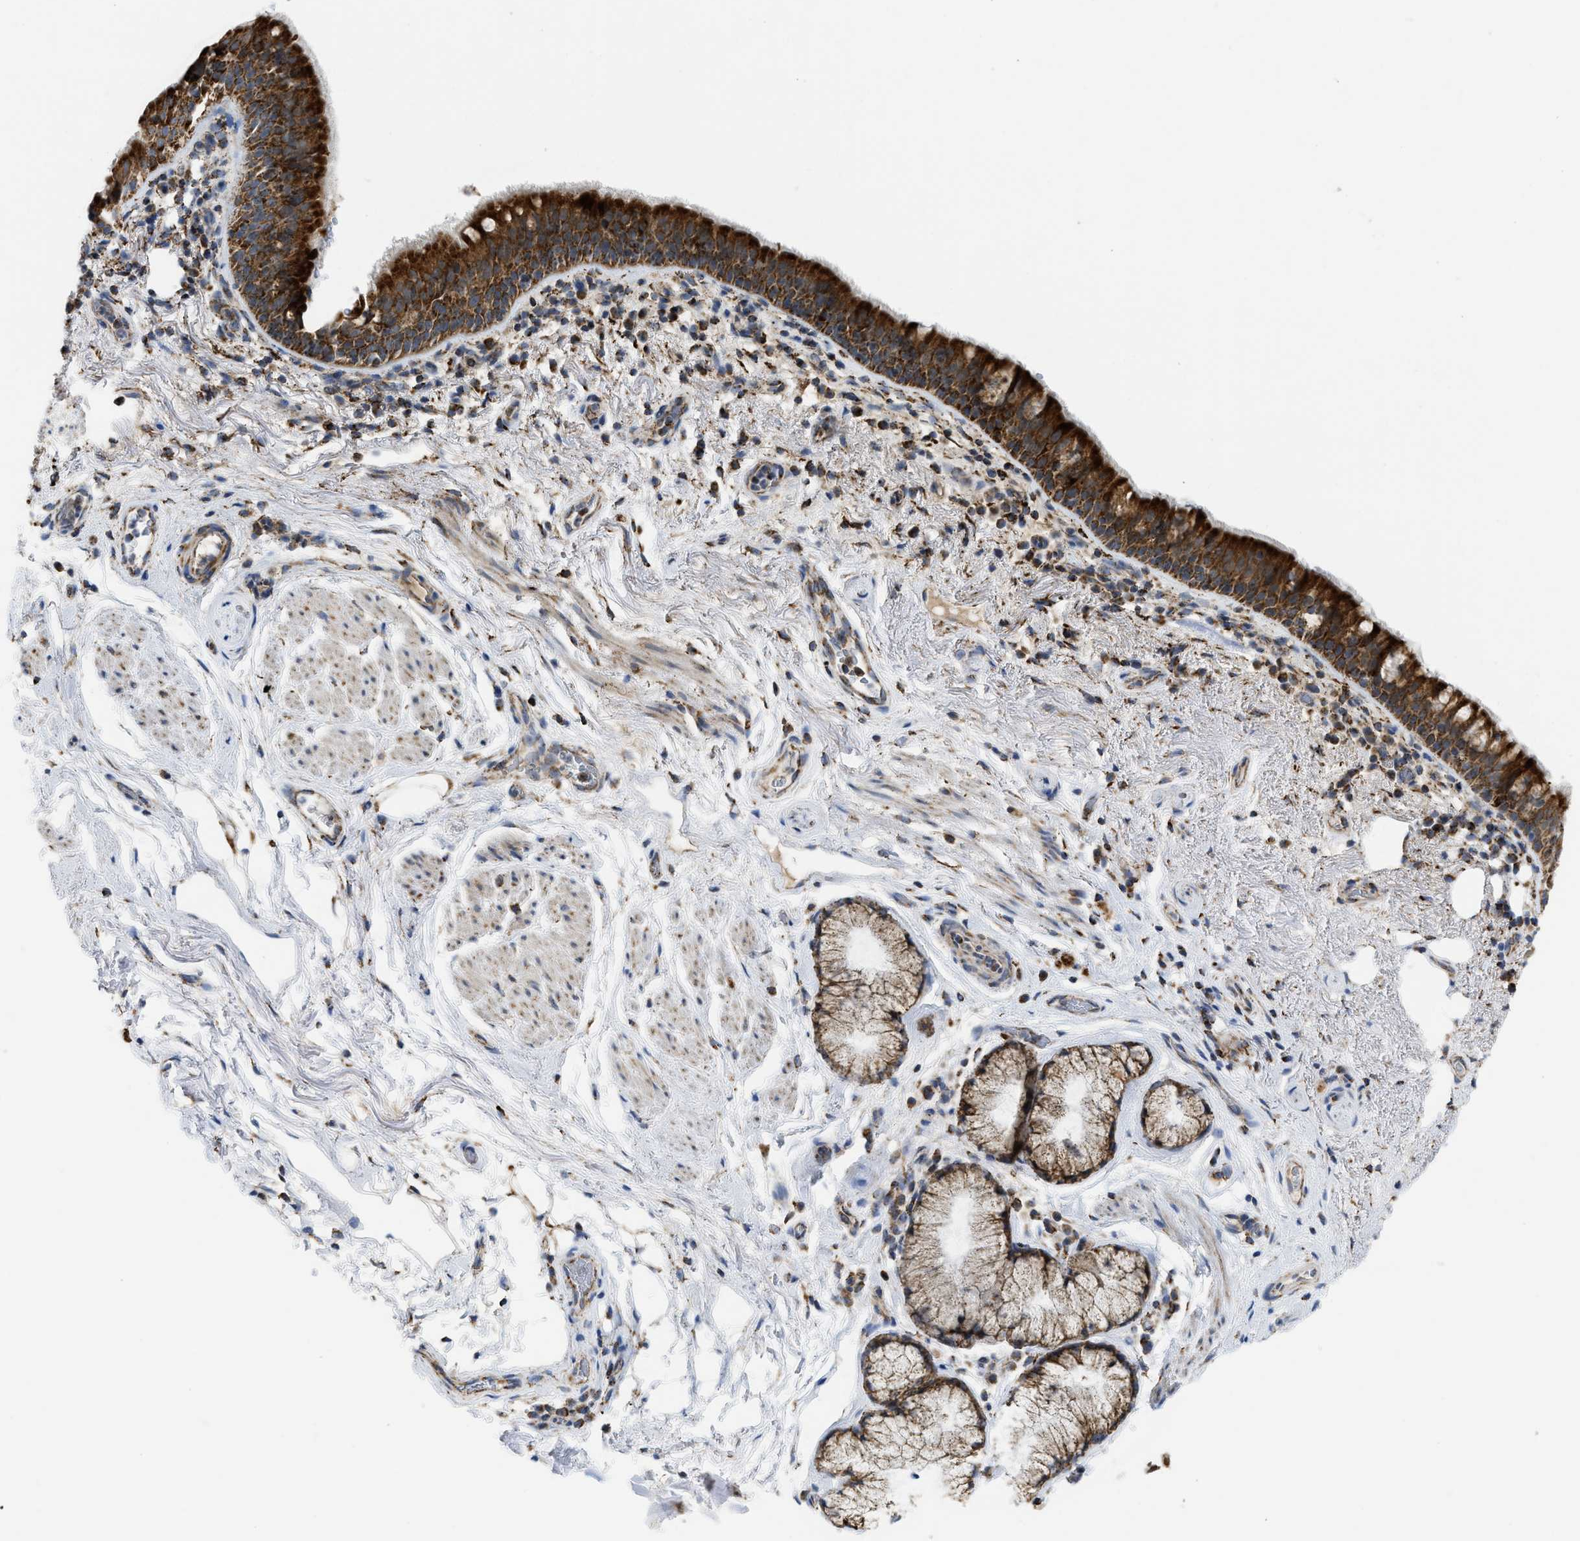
{"staining": {"intensity": "strong", "quantity": ">75%", "location": "cytoplasmic/membranous"}, "tissue": "bronchus", "cell_type": "Respiratory epithelial cells", "image_type": "normal", "snomed": [{"axis": "morphology", "description": "Normal tissue, NOS"}, {"axis": "morphology", "description": "Inflammation, NOS"}, {"axis": "topography", "description": "Cartilage tissue"}, {"axis": "topography", "description": "Bronchus"}], "caption": "A brown stain shows strong cytoplasmic/membranous positivity of a protein in respiratory epithelial cells of unremarkable bronchus.", "gene": "GATD3", "patient": {"sex": "male", "age": 77}}